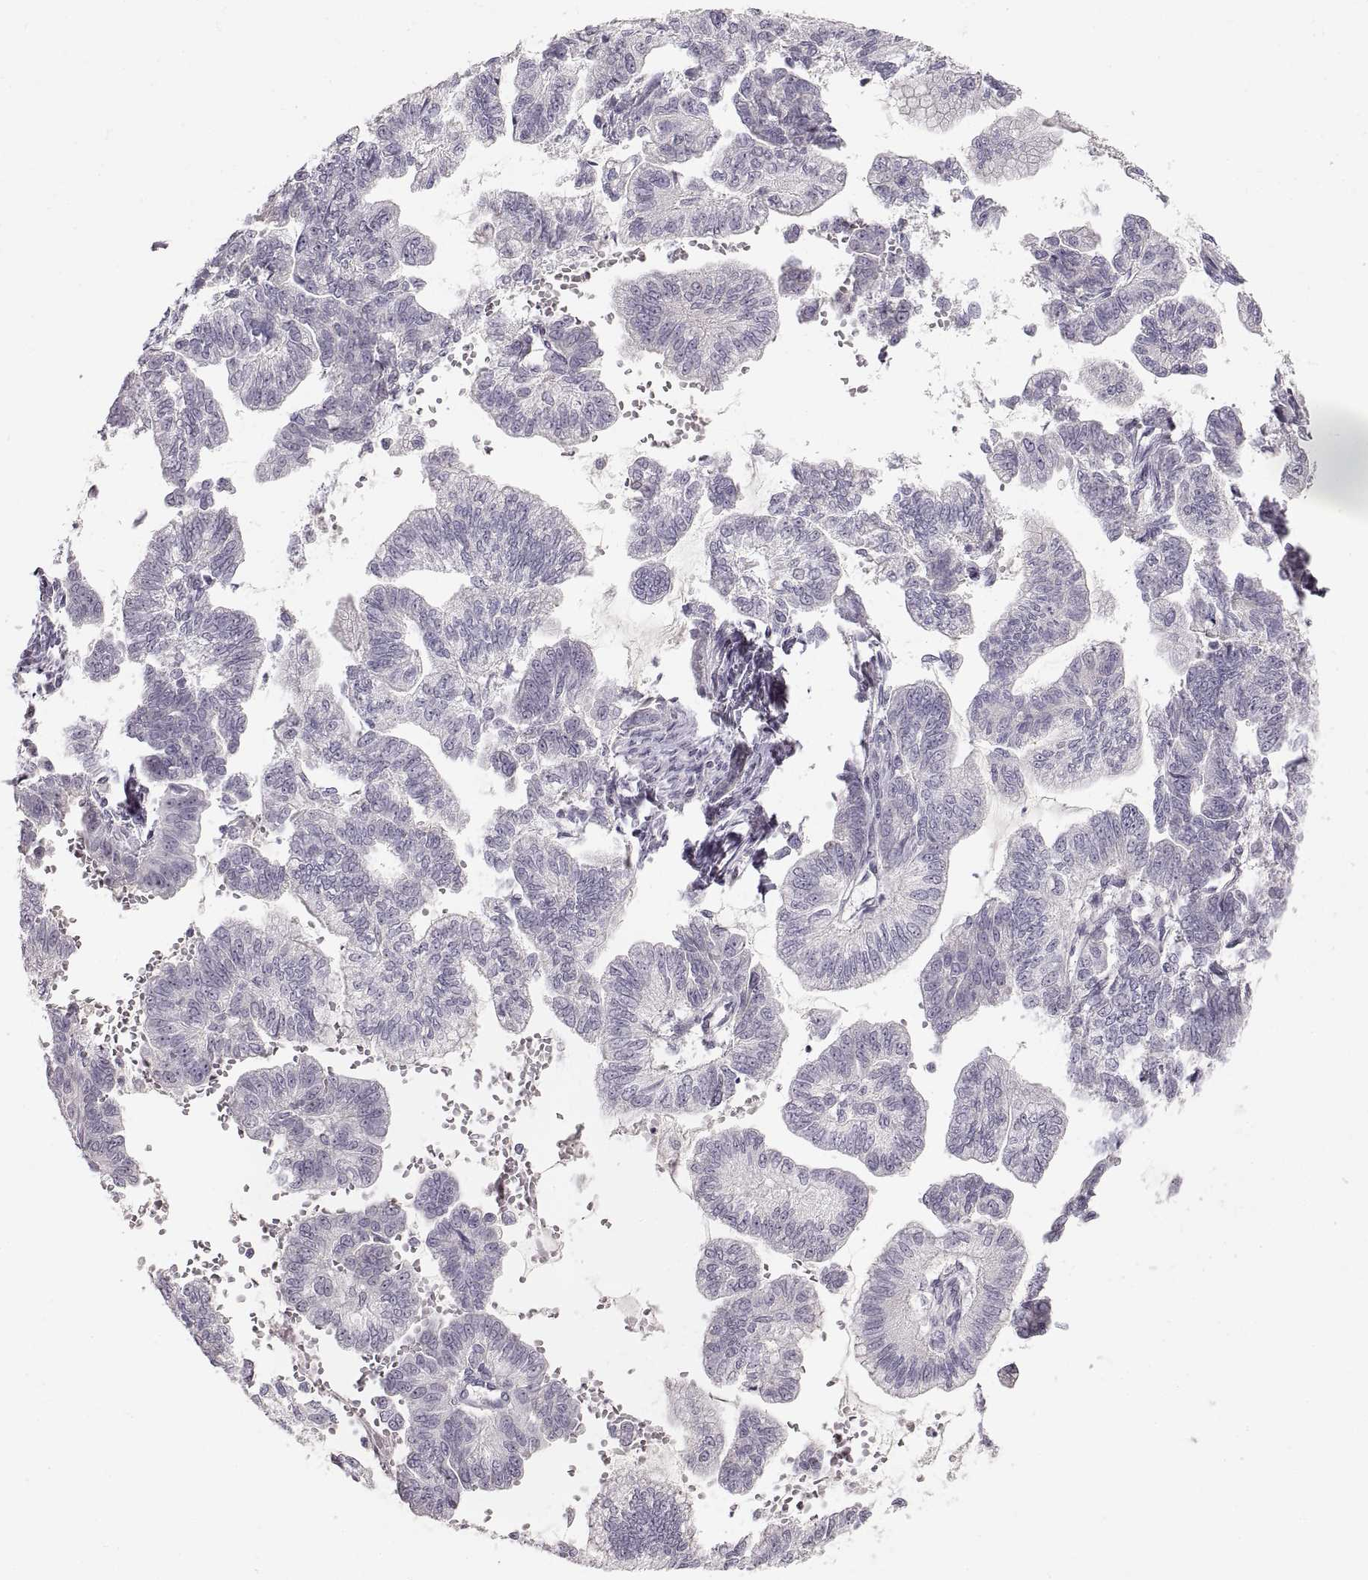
{"staining": {"intensity": "negative", "quantity": "none", "location": "none"}, "tissue": "stomach cancer", "cell_type": "Tumor cells", "image_type": "cancer", "snomed": [{"axis": "morphology", "description": "Adenocarcinoma, NOS"}, {"axis": "topography", "description": "Stomach"}], "caption": "Immunohistochemical staining of stomach cancer (adenocarcinoma) demonstrates no significant expression in tumor cells.", "gene": "PCSK2", "patient": {"sex": "male", "age": 83}}